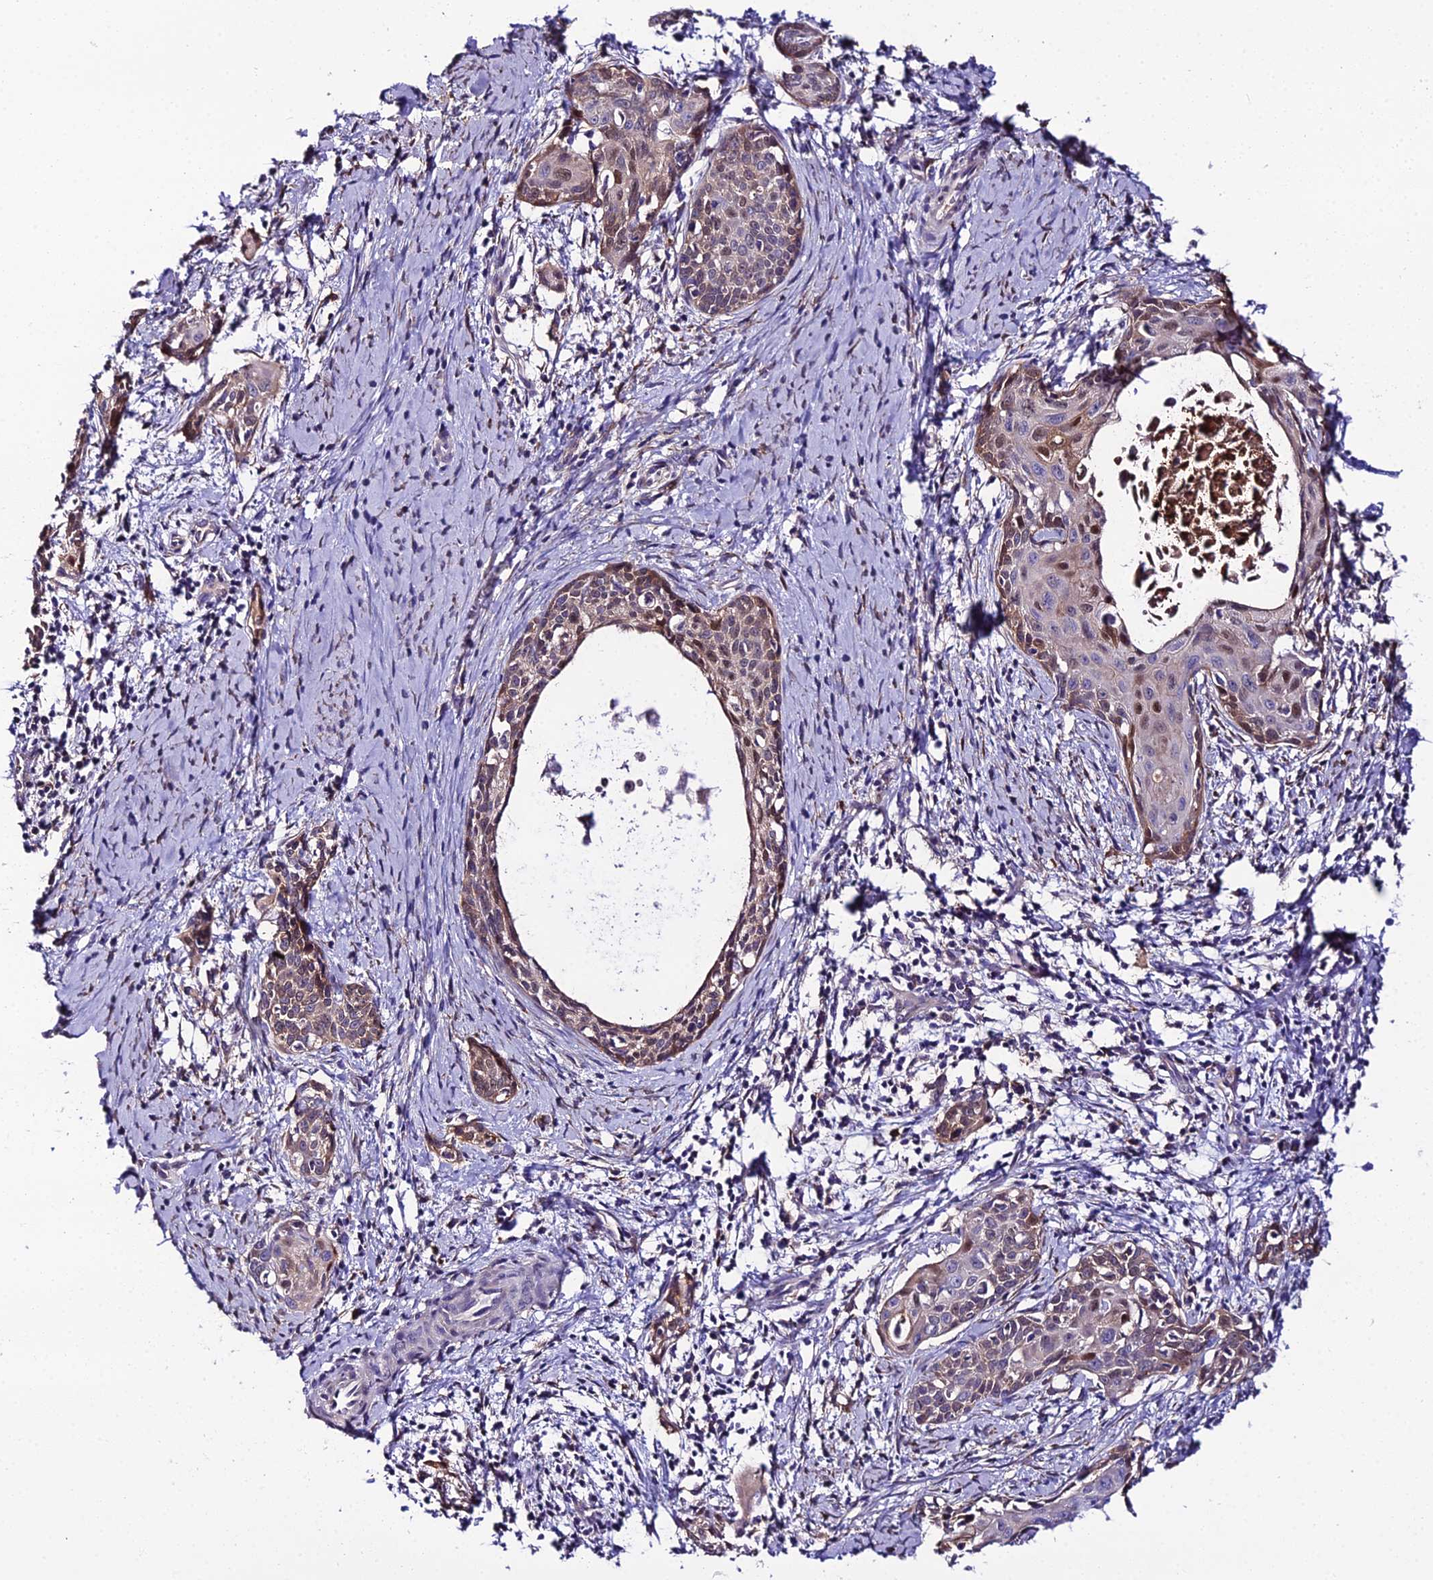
{"staining": {"intensity": "moderate", "quantity": "<25%", "location": "cytoplasmic/membranous,nuclear"}, "tissue": "cervical cancer", "cell_type": "Tumor cells", "image_type": "cancer", "snomed": [{"axis": "morphology", "description": "Squamous cell carcinoma, NOS"}, {"axis": "topography", "description": "Cervix"}], "caption": "Cervical squamous cell carcinoma tissue displays moderate cytoplasmic/membranous and nuclear expression in about <25% of tumor cells", "gene": "MB21D2", "patient": {"sex": "female", "age": 52}}